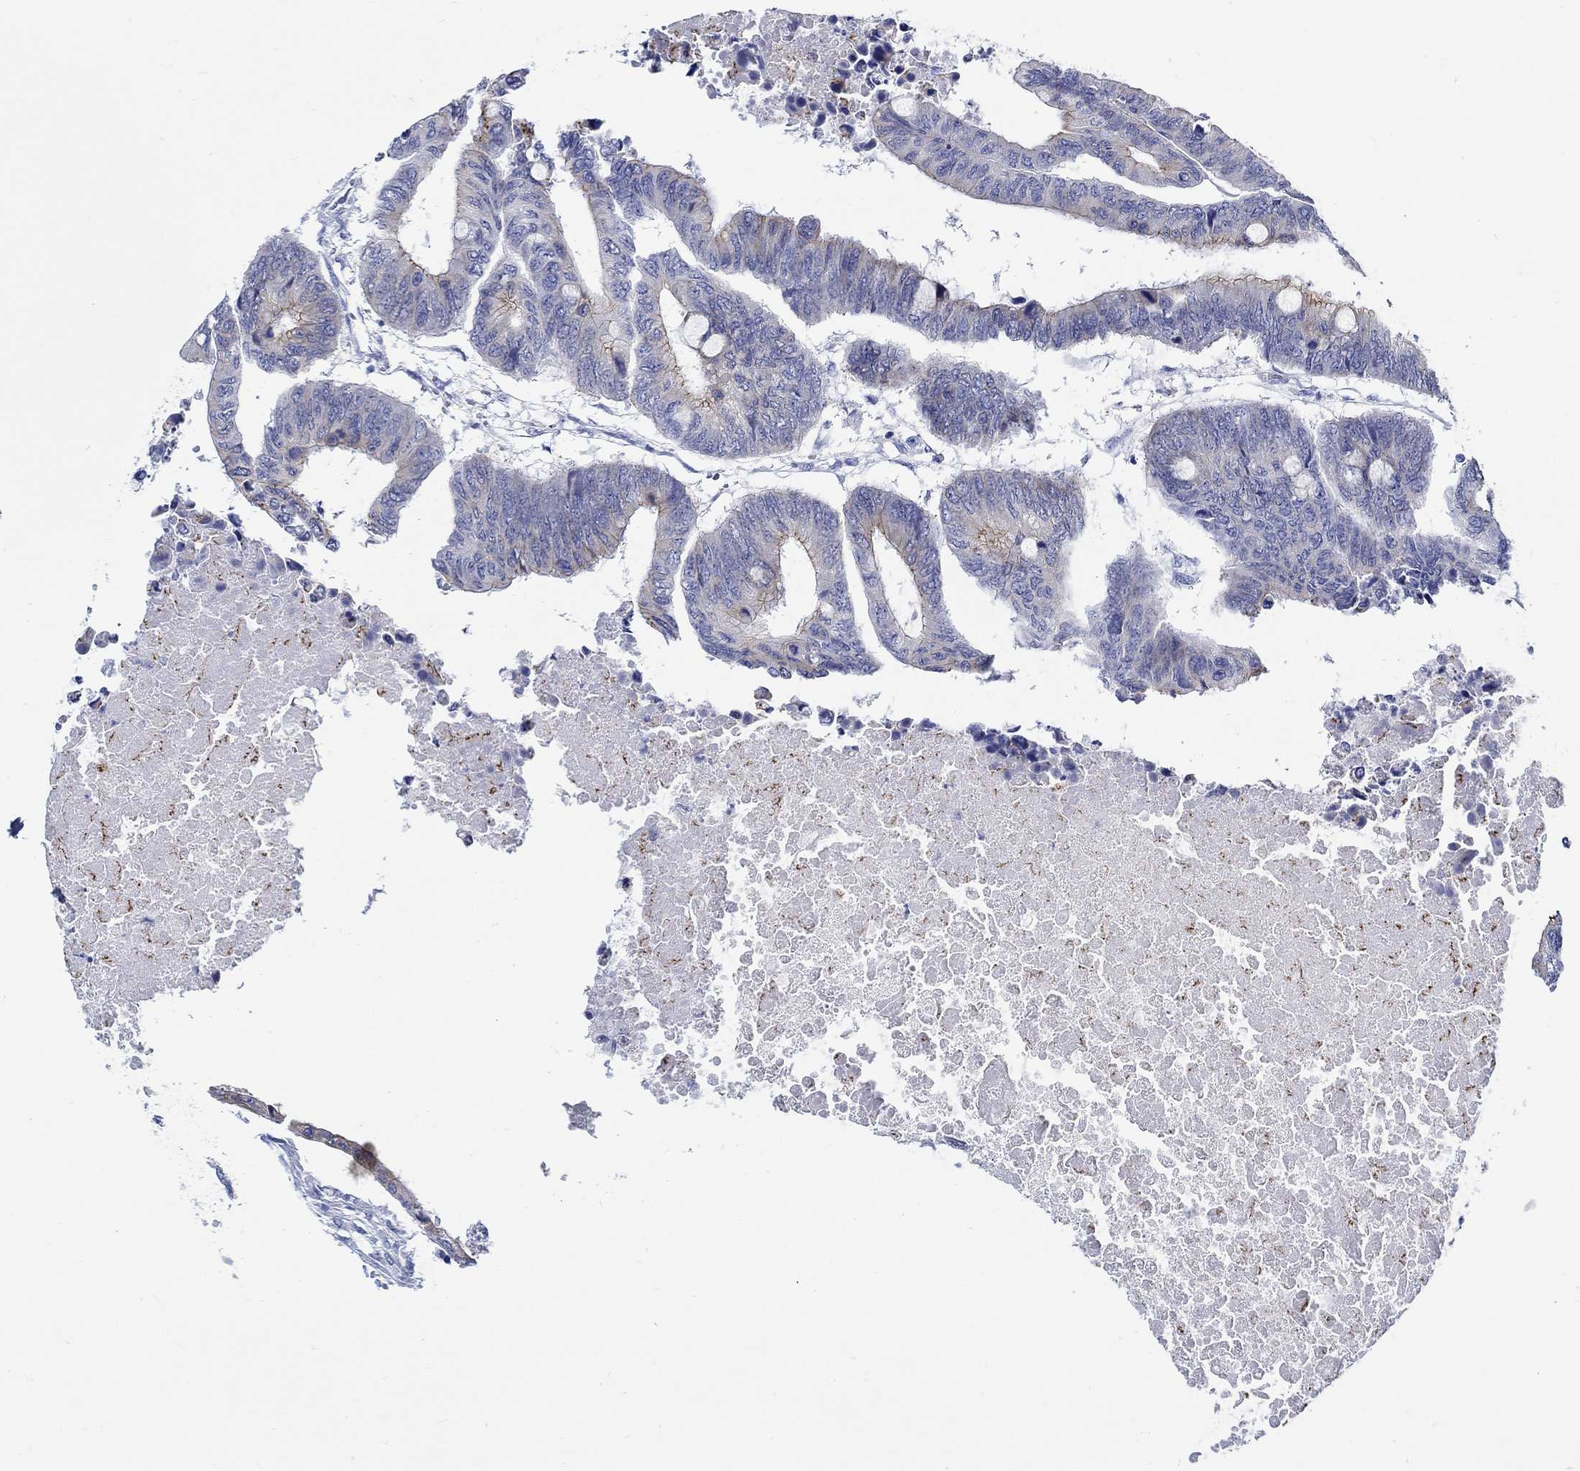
{"staining": {"intensity": "moderate", "quantity": "<25%", "location": "cytoplasmic/membranous"}, "tissue": "colorectal cancer", "cell_type": "Tumor cells", "image_type": "cancer", "snomed": [{"axis": "morphology", "description": "Normal tissue, NOS"}, {"axis": "morphology", "description": "Adenocarcinoma, NOS"}, {"axis": "topography", "description": "Rectum"}, {"axis": "topography", "description": "Peripheral nerve tissue"}], "caption": "Adenocarcinoma (colorectal) tissue demonstrates moderate cytoplasmic/membranous staining in approximately <25% of tumor cells", "gene": "RD3L", "patient": {"sex": "male", "age": 92}}